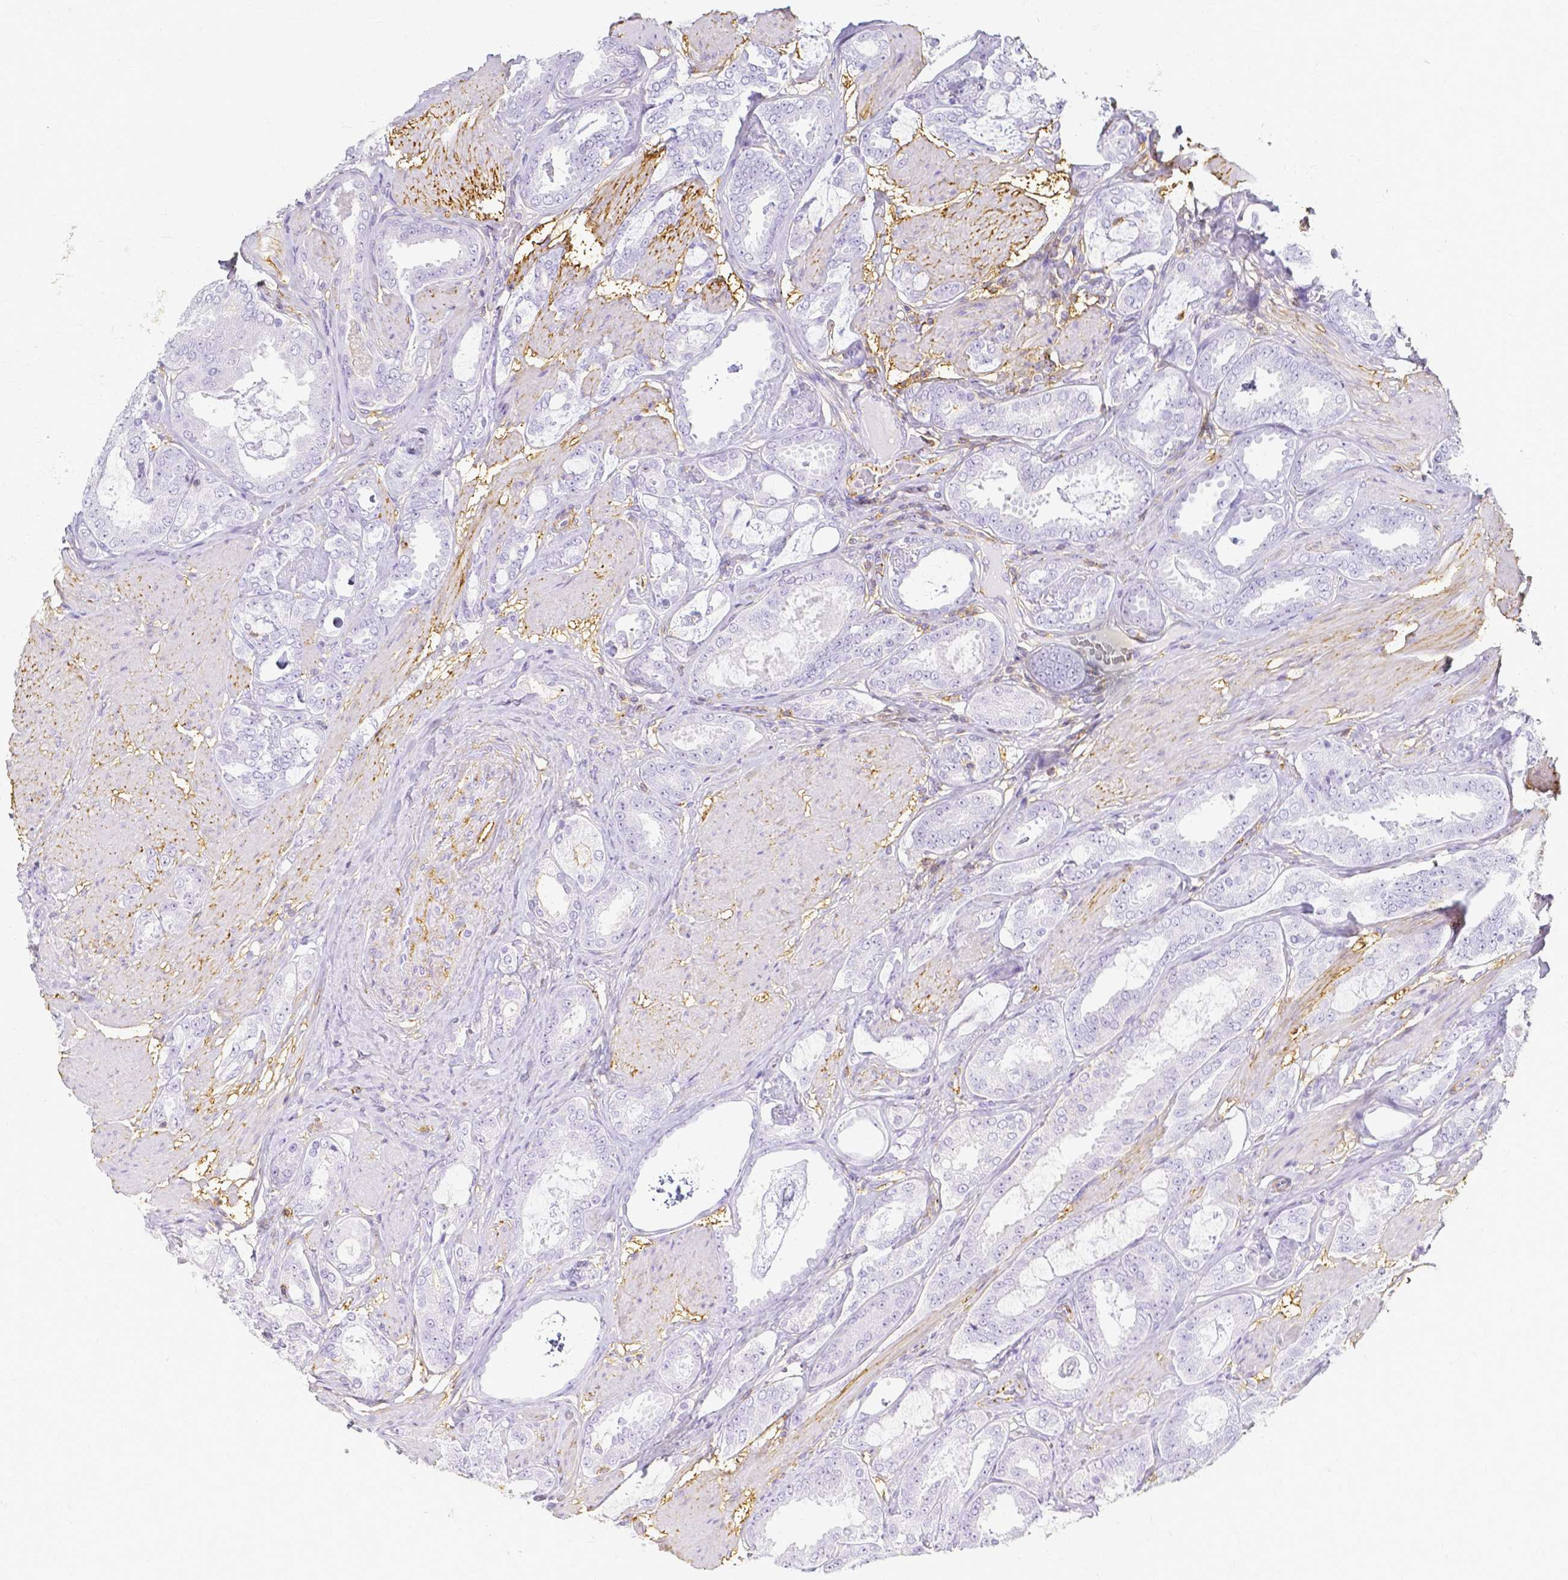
{"staining": {"intensity": "negative", "quantity": "none", "location": "none"}, "tissue": "prostate cancer", "cell_type": "Tumor cells", "image_type": "cancer", "snomed": [{"axis": "morphology", "description": "Adenocarcinoma, High grade"}, {"axis": "topography", "description": "Prostate"}], "caption": "A high-resolution photomicrograph shows immunohistochemistry (IHC) staining of prostate cancer (high-grade adenocarcinoma), which exhibits no significant expression in tumor cells.", "gene": "HSPA12A", "patient": {"sex": "male", "age": 63}}